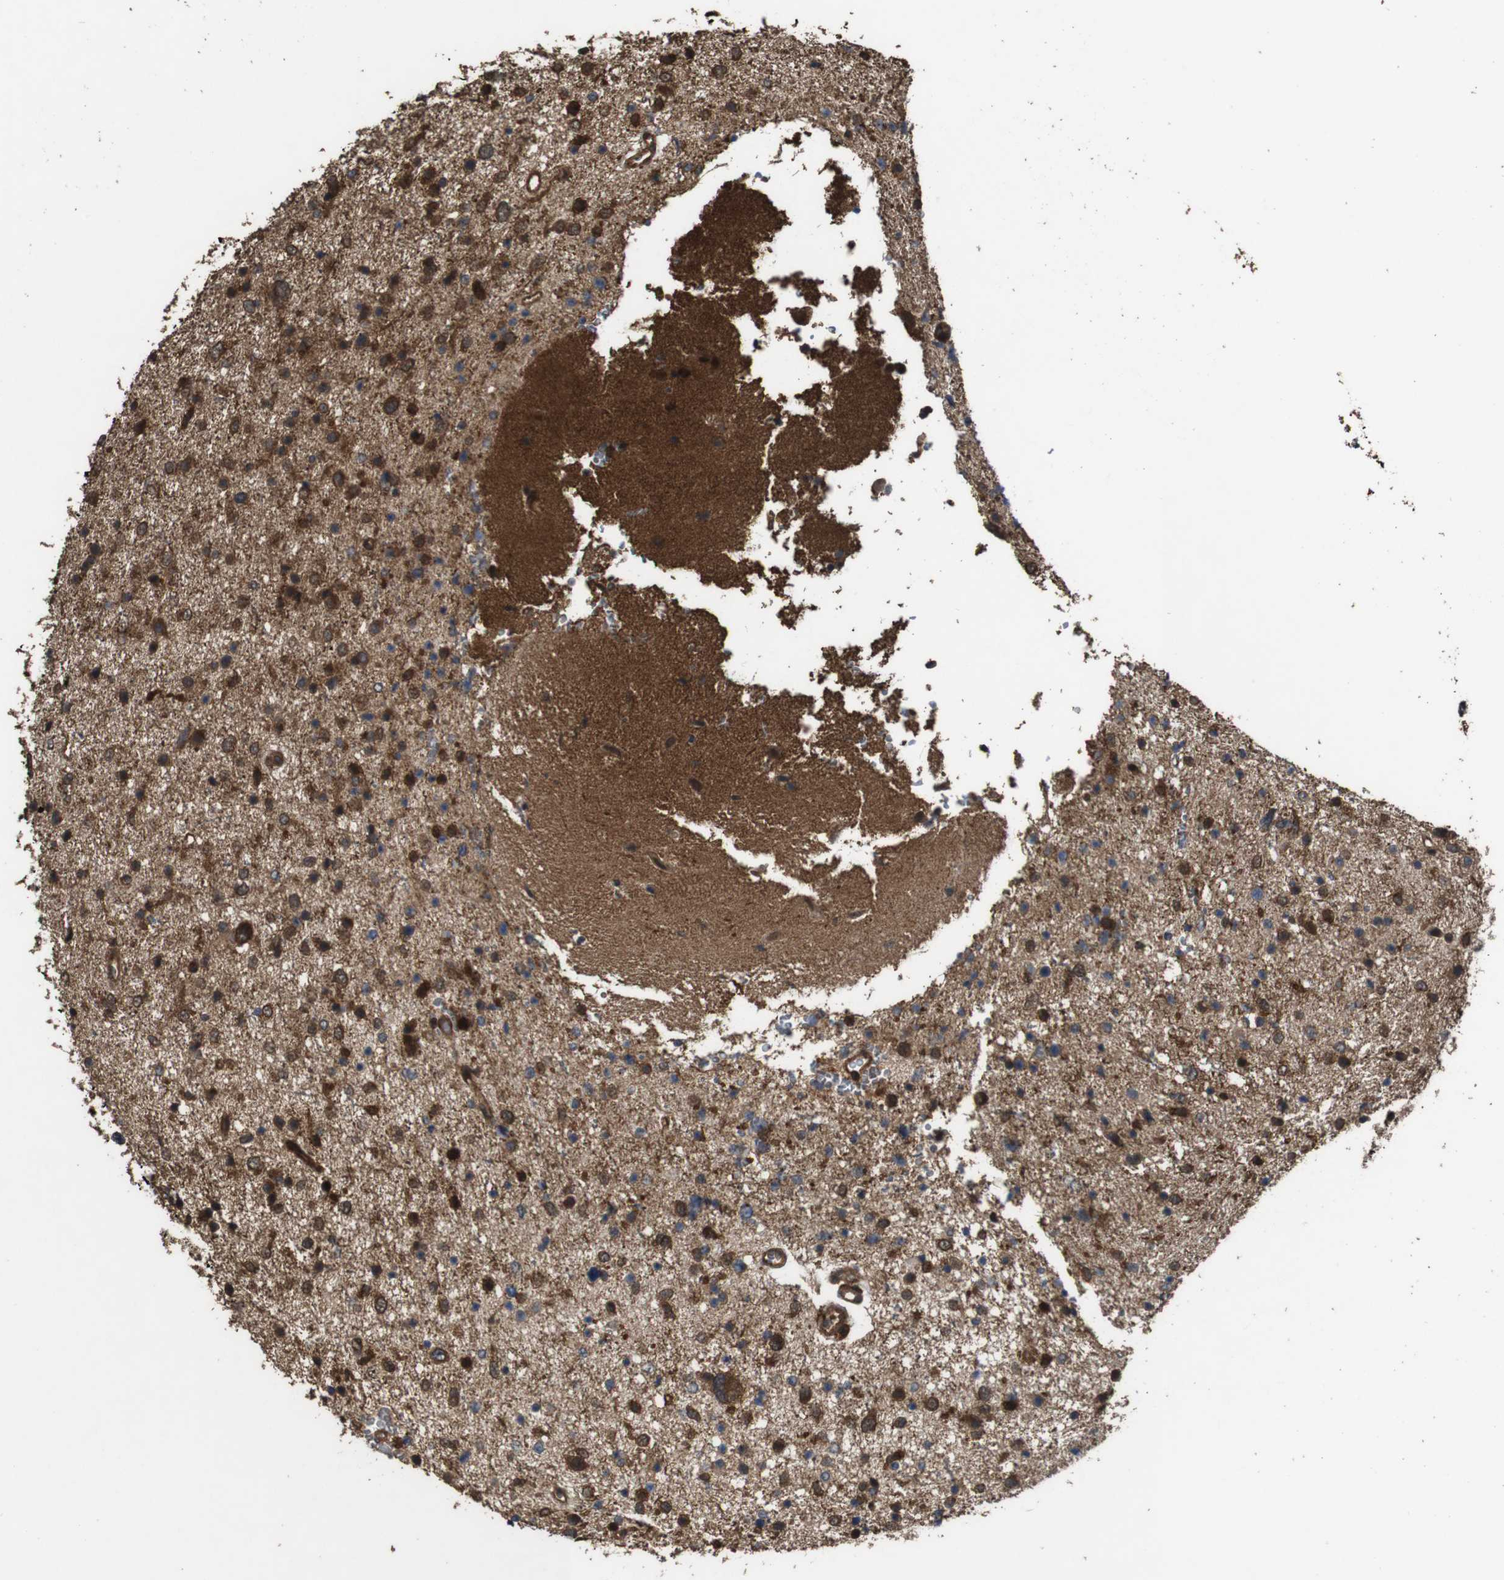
{"staining": {"intensity": "strong", "quantity": "25%-75%", "location": "cytoplasmic/membranous"}, "tissue": "glioma", "cell_type": "Tumor cells", "image_type": "cancer", "snomed": [{"axis": "morphology", "description": "Glioma, malignant, Low grade"}, {"axis": "topography", "description": "Brain"}], "caption": "Immunohistochemical staining of human low-grade glioma (malignant) demonstrates strong cytoplasmic/membranous protein expression in about 25%-75% of tumor cells. The staining was performed using DAB, with brown indicating positive protein expression. Nuclei are stained blue with hematoxylin.", "gene": "BAG4", "patient": {"sex": "female", "age": 37}}